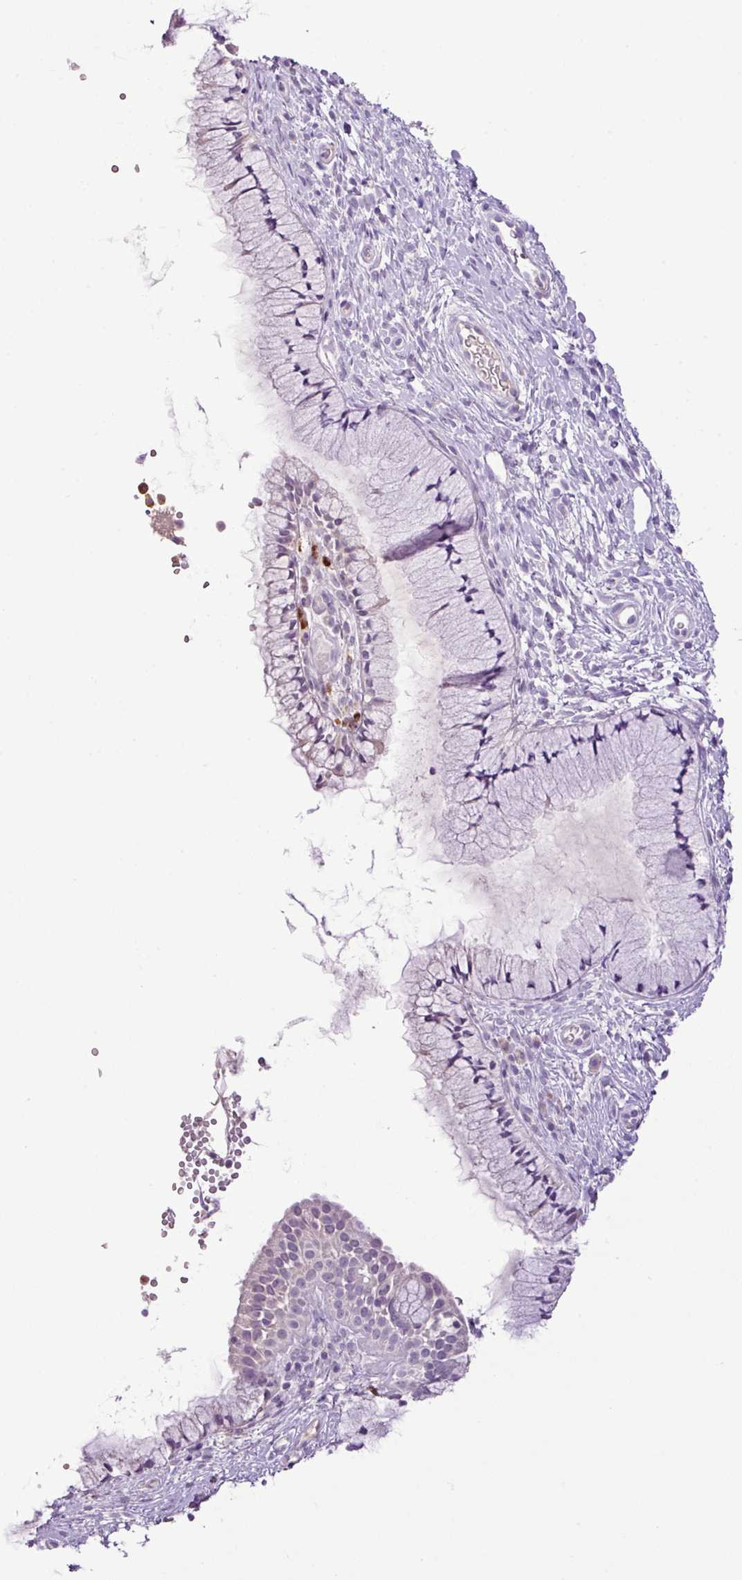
{"staining": {"intensity": "negative", "quantity": "none", "location": "none"}, "tissue": "cervix", "cell_type": "Glandular cells", "image_type": "normal", "snomed": [{"axis": "morphology", "description": "Normal tissue, NOS"}, {"axis": "topography", "description": "Cervix"}], "caption": "The immunohistochemistry photomicrograph has no significant positivity in glandular cells of cervix. The staining is performed using DAB (3,3'-diaminobenzidine) brown chromogen with nuclei counter-stained in using hematoxylin.", "gene": "HTR3E", "patient": {"sex": "female", "age": 36}}